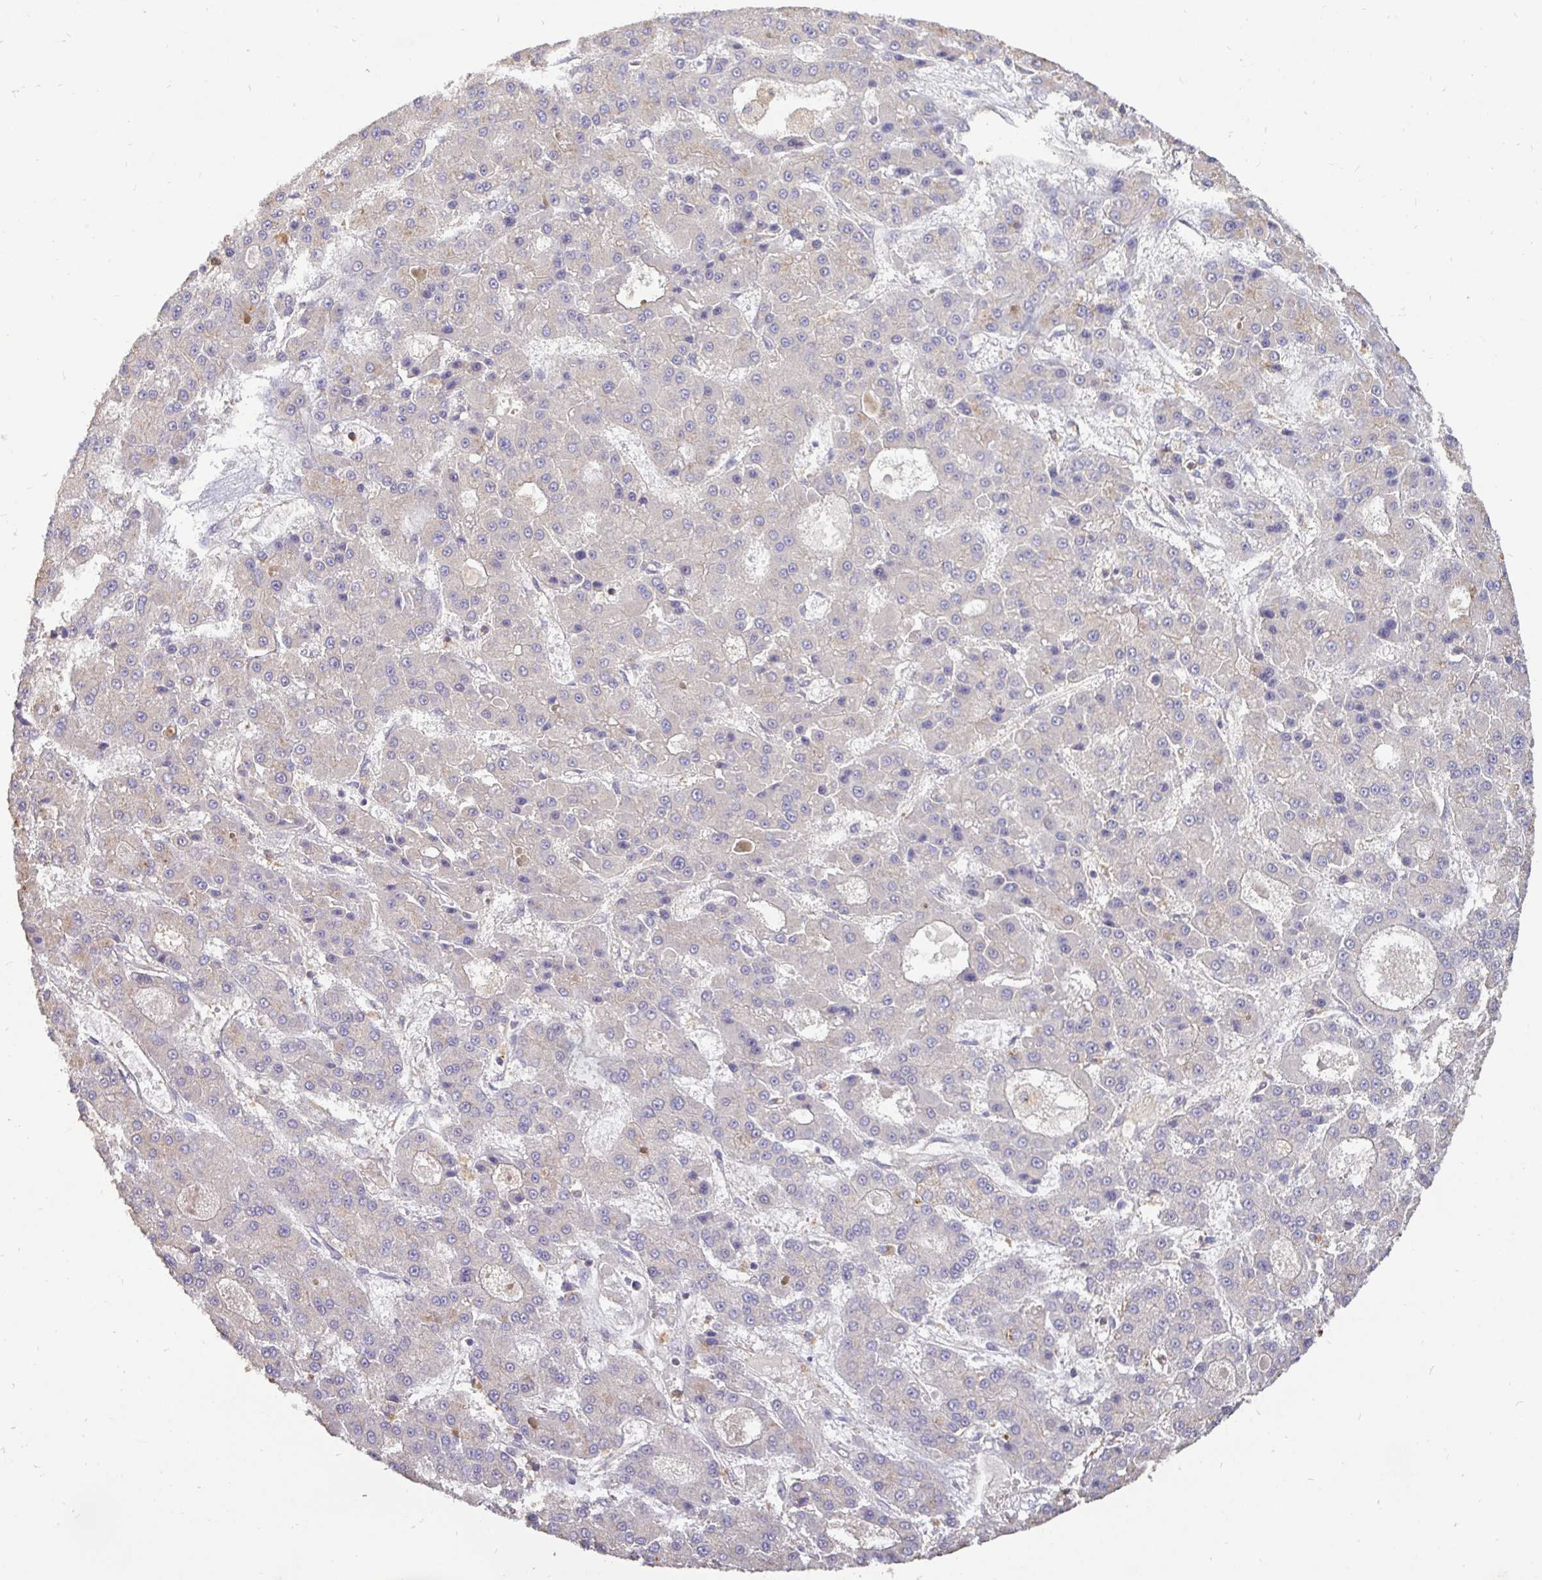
{"staining": {"intensity": "negative", "quantity": "none", "location": "none"}, "tissue": "liver cancer", "cell_type": "Tumor cells", "image_type": "cancer", "snomed": [{"axis": "morphology", "description": "Carcinoma, Hepatocellular, NOS"}, {"axis": "topography", "description": "Liver"}], "caption": "Liver cancer was stained to show a protein in brown. There is no significant positivity in tumor cells. (Brightfield microscopy of DAB IHC at high magnification).", "gene": "MAPK8IP3", "patient": {"sex": "male", "age": 70}}